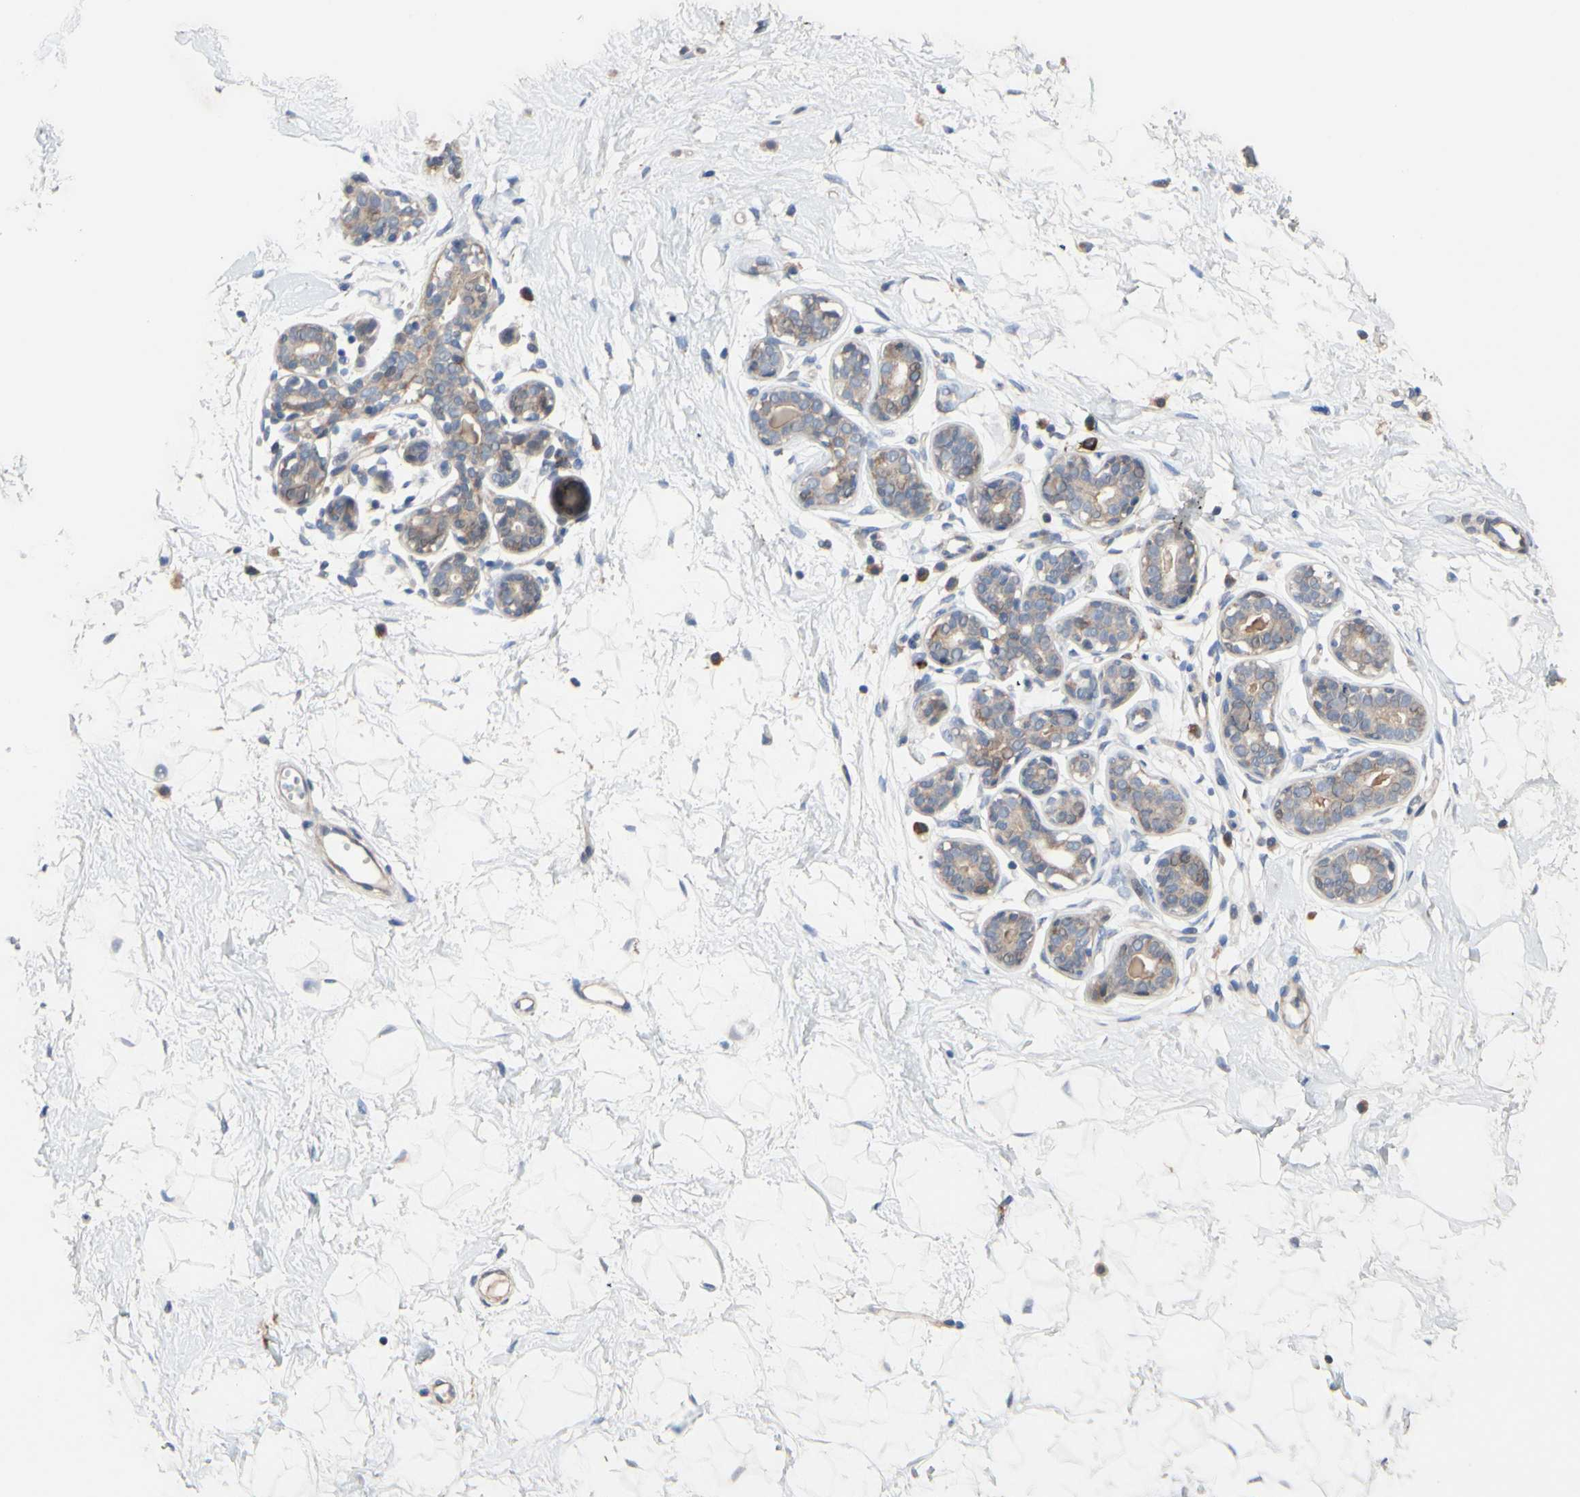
{"staining": {"intensity": "negative", "quantity": "none", "location": "none"}, "tissue": "breast", "cell_type": "Adipocytes", "image_type": "normal", "snomed": [{"axis": "morphology", "description": "Normal tissue, NOS"}, {"axis": "topography", "description": "Breast"}], "caption": "IHC of normal human breast displays no expression in adipocytes. (DAB IHC visualized using brightfield microscopy, high magnification).", "gene": "TTC14", "patient": {"sex": "female", "age": 23}}